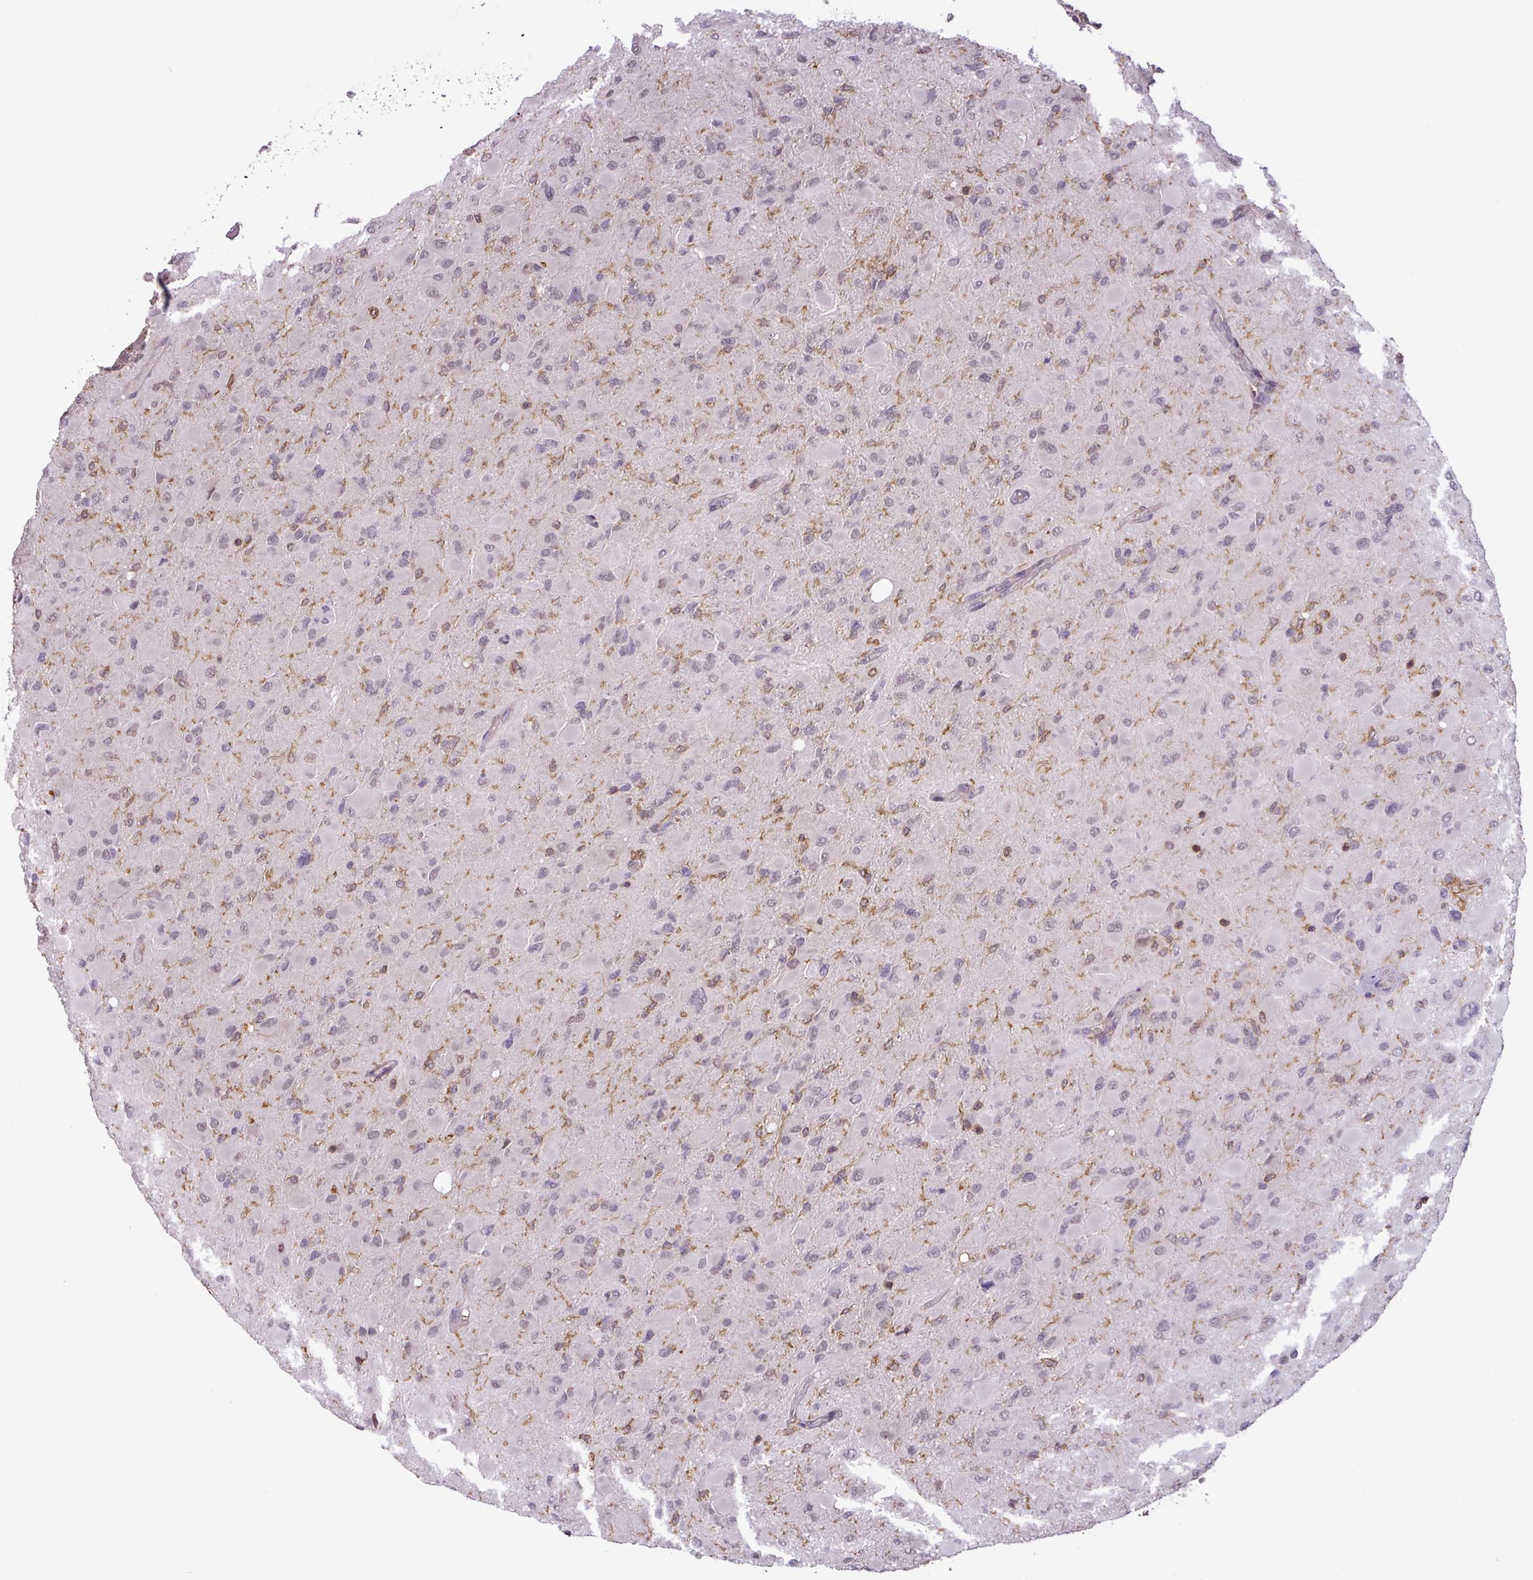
{"staining": {"intensity": "weak", "quantity": "<25%", "location": "nuclear"}, "tissue": "glioma", "cell_type": "Tumor cells", "image_type": "cancer", "snomed": [{"axis": "morphology", "description": "Glioma, malignant, High grade"}, {"axis": "topography", "description": "Cerebral cortex"}], "caption": "High magnification brightfield microscopy of malignant high-grade glioma stained with DAB (brown) and counterstained with hematoxylin (blue): tumor cells show no significant staining. Brightfield microscopy of immunohistochemistry (IHC) stained with DAB (3,3'-diaminobenzidine) (brown) and hematoxylin (blue), captured at high magnification.", "gene": "PRRX1", "patient": {"sex": "female", "age": 36}}